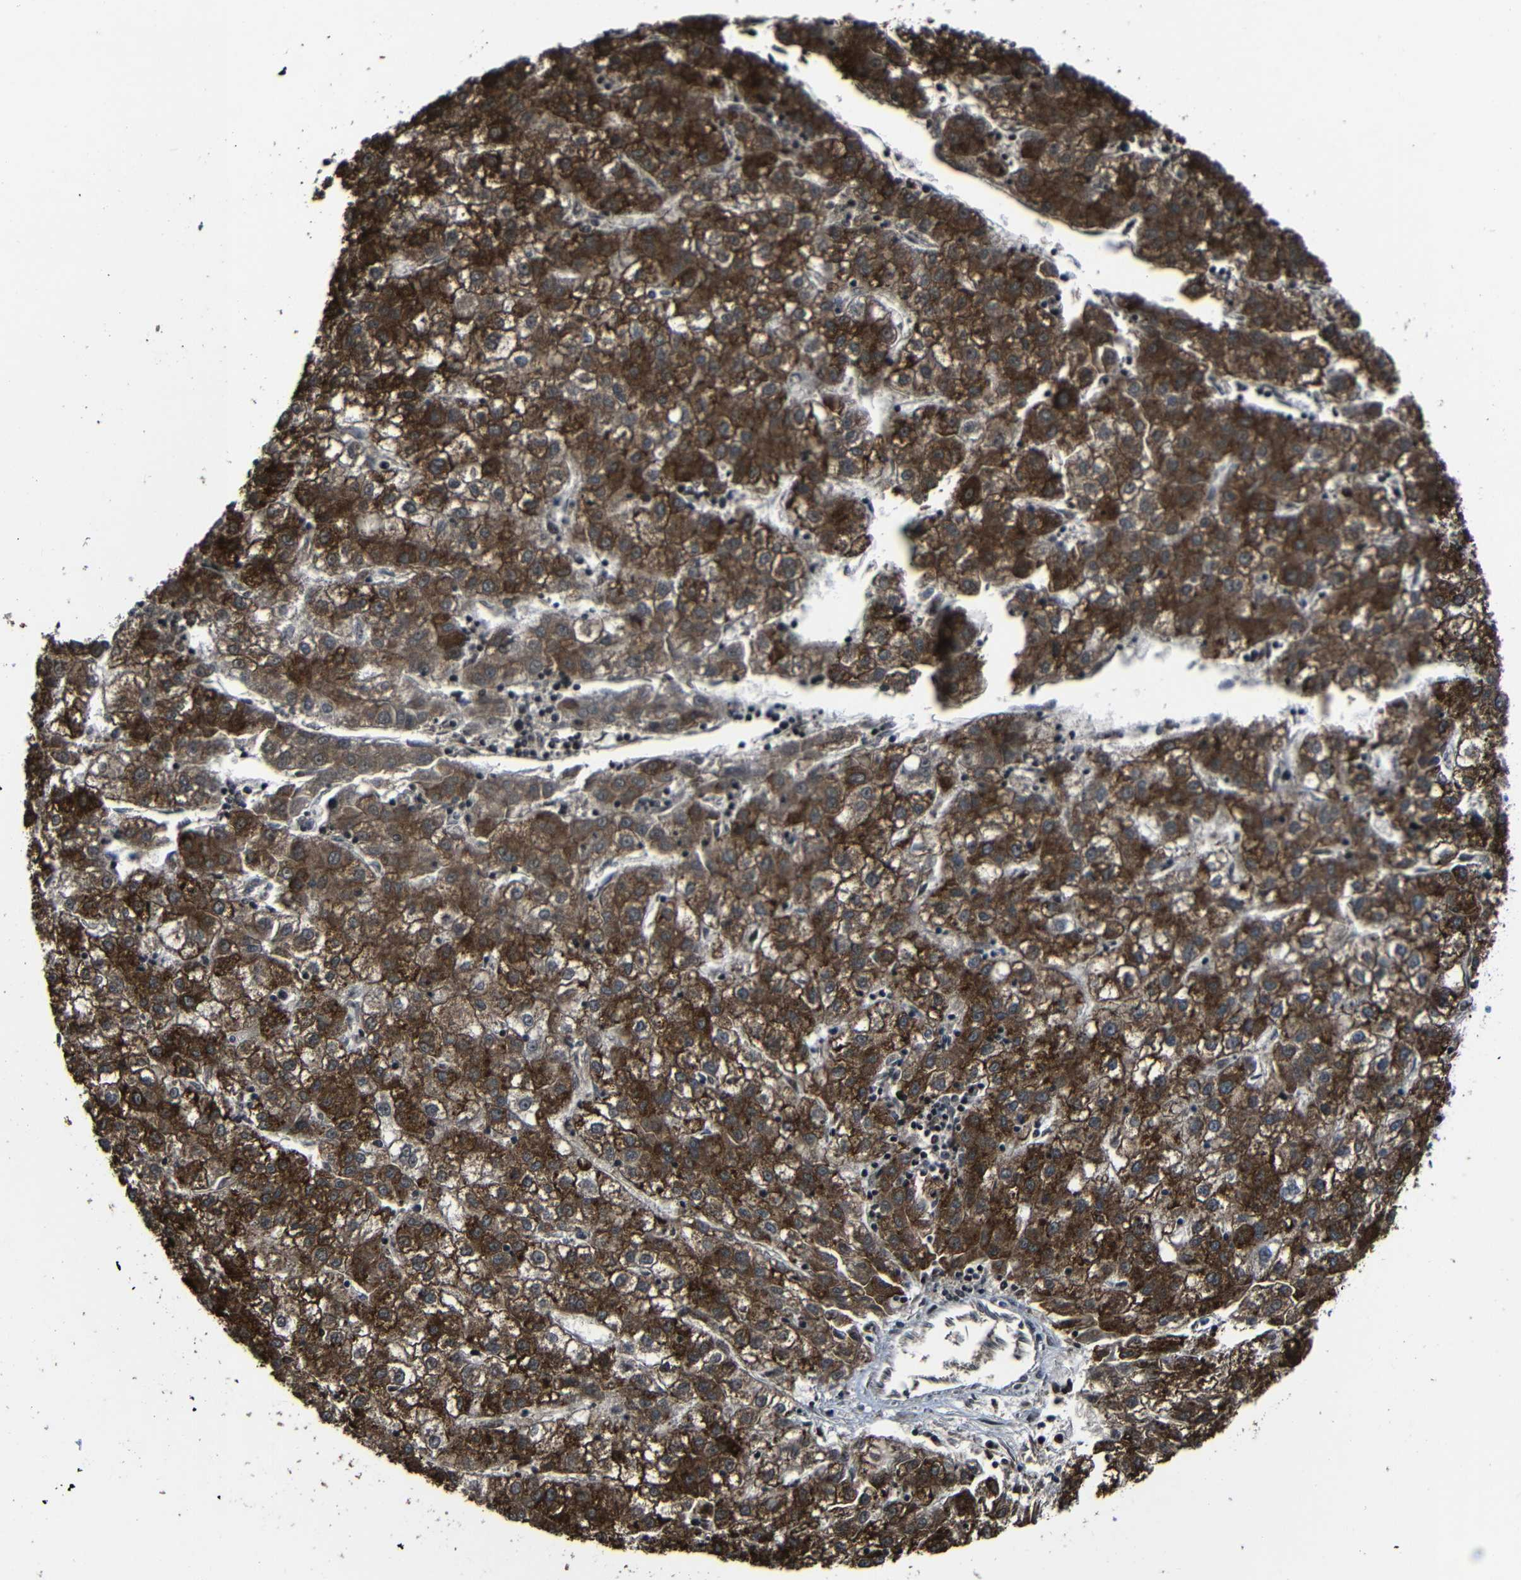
{"staining": {"intensity": "strong", "quantity": ">75%", "location": "cytoplasmic/membranous"}, "tissue": "liver cancer", "cell_type": "Tumor cells", "image_type": "cancer", "snomed": [{"axis": "morphology", "description": "Carcinoma, Hepatocellular, NOS"}, {"axis": "topography", "description": "Liver"}], "caption": "A brown stain highlights strong cytoplasmic/membranous positivity of a protein in liver cancer (hepatocellular carcinoma) tumor cells.", "gene": "SEMA4B", "patient": {"sex": "male", "age": 72}}